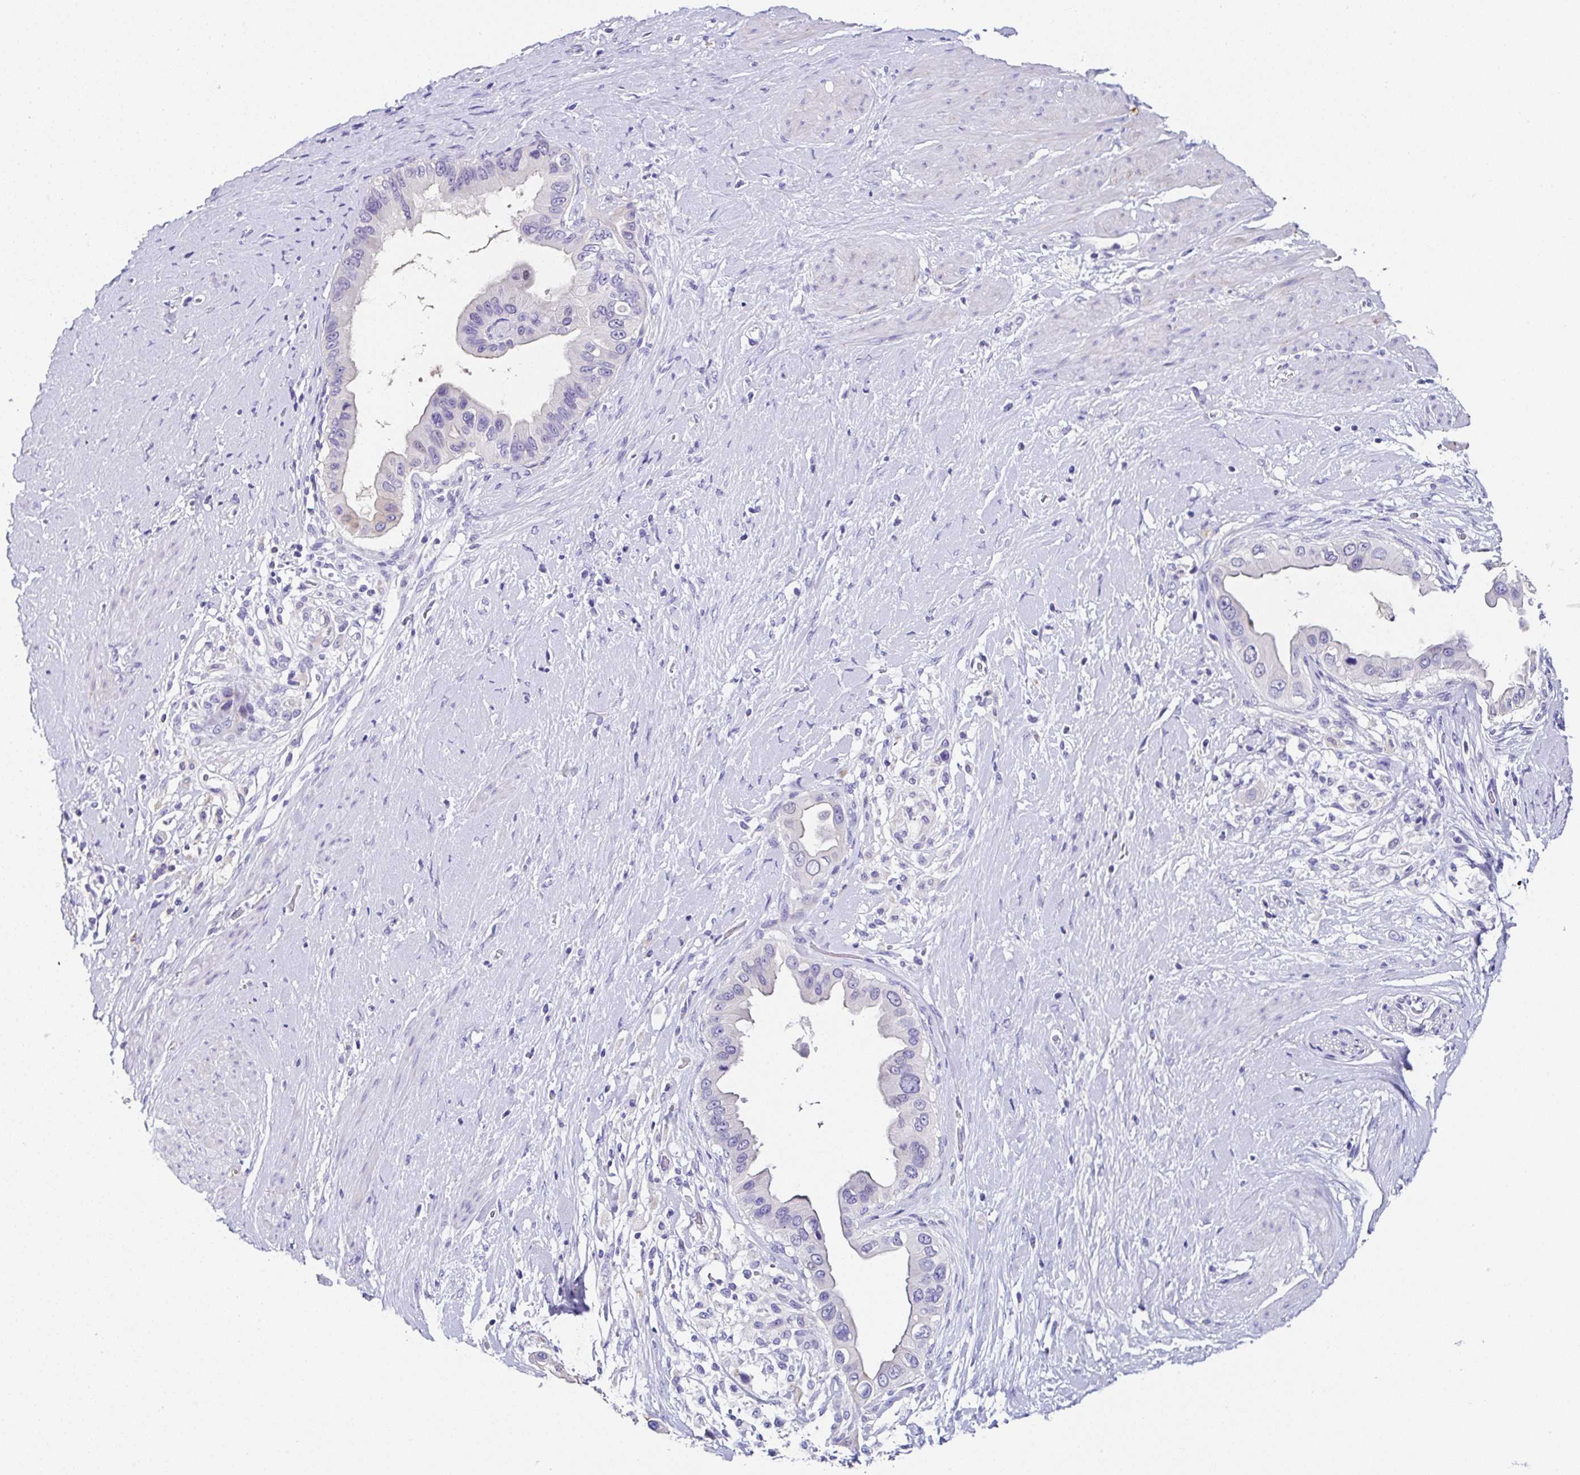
{"staining": {"intensity": "negative", "quantity": "none", "location": "none"}, "tissue": "pancreatic cancer", "cell_type": "Tumor cells", "image_type": "cancer", "snomed": [{"axis": "morphology", "description": "Adenocarcinoma, NOS"}, {"axis": "topography", "description": "Pancreas"}], "caption": "The immunohistochemistry micrograph has no significant expression in tumor cells of adenocarcinoma (pancreatic) tissue.", "gene": "TMPRSS11E", "patient": {"sex": "female", "age": 56}}